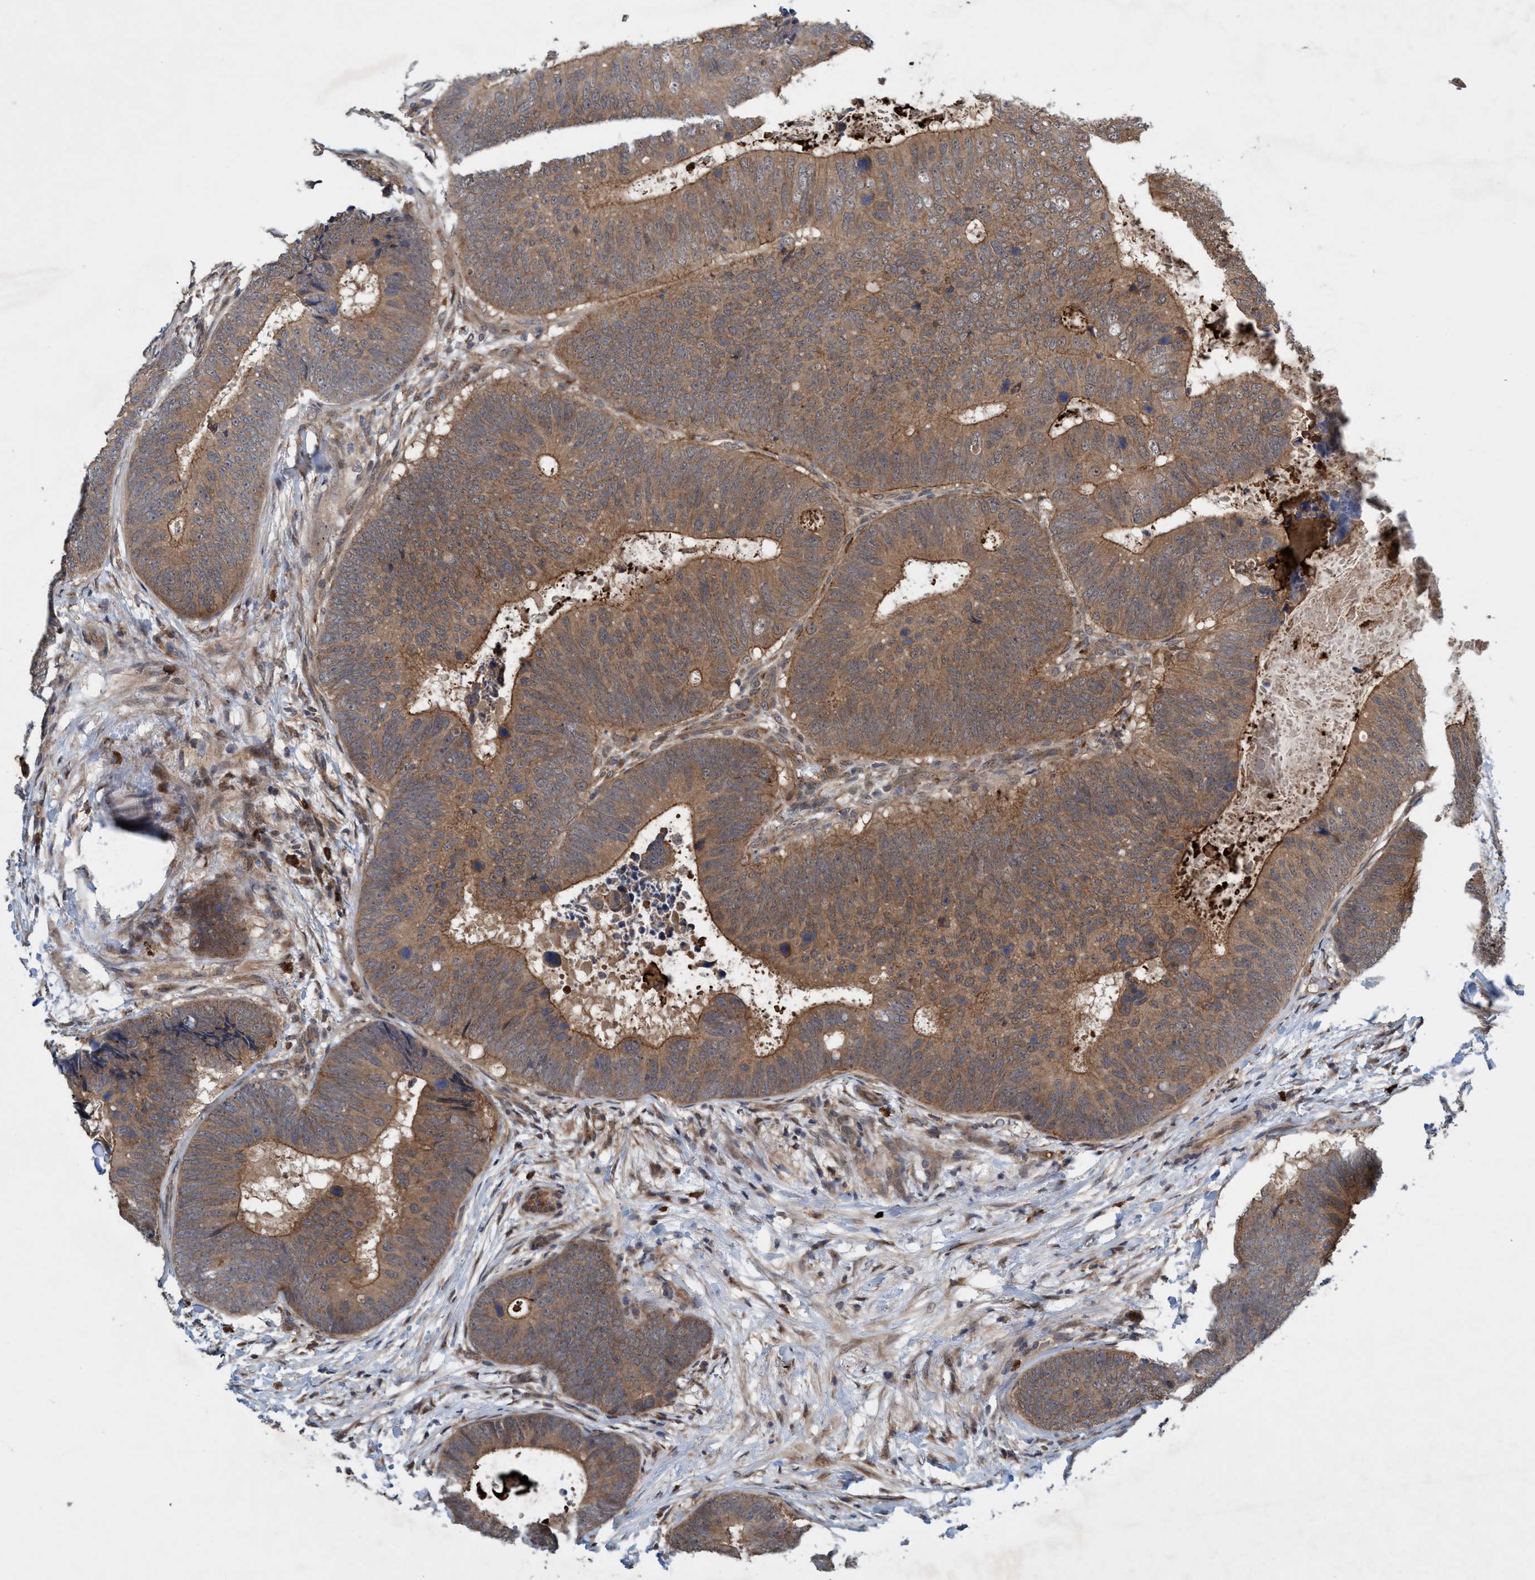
{"staining": {"intensity": "moderate", "quantity": ">75%", "location": "cytoplasmic/membranous"}, "tissue": "colorectal cancer", "cell_type": "Tumor cells", "image_type": "cancer", "snomed": [{"axis": "morphology", "description": "Adenocarcinoma, NOS"}, {"axis": "topography", "description": "Colon"}], "caption": "A high-resolution micrograph shows IHC staining of adenocarcinoma (colorectal), which exhibits moderate cytoplasmic/membranous staining in approximately >75% of tumor cells.", "gene": "TRIM65", "patient": {"sex": "male", "age": 56}}